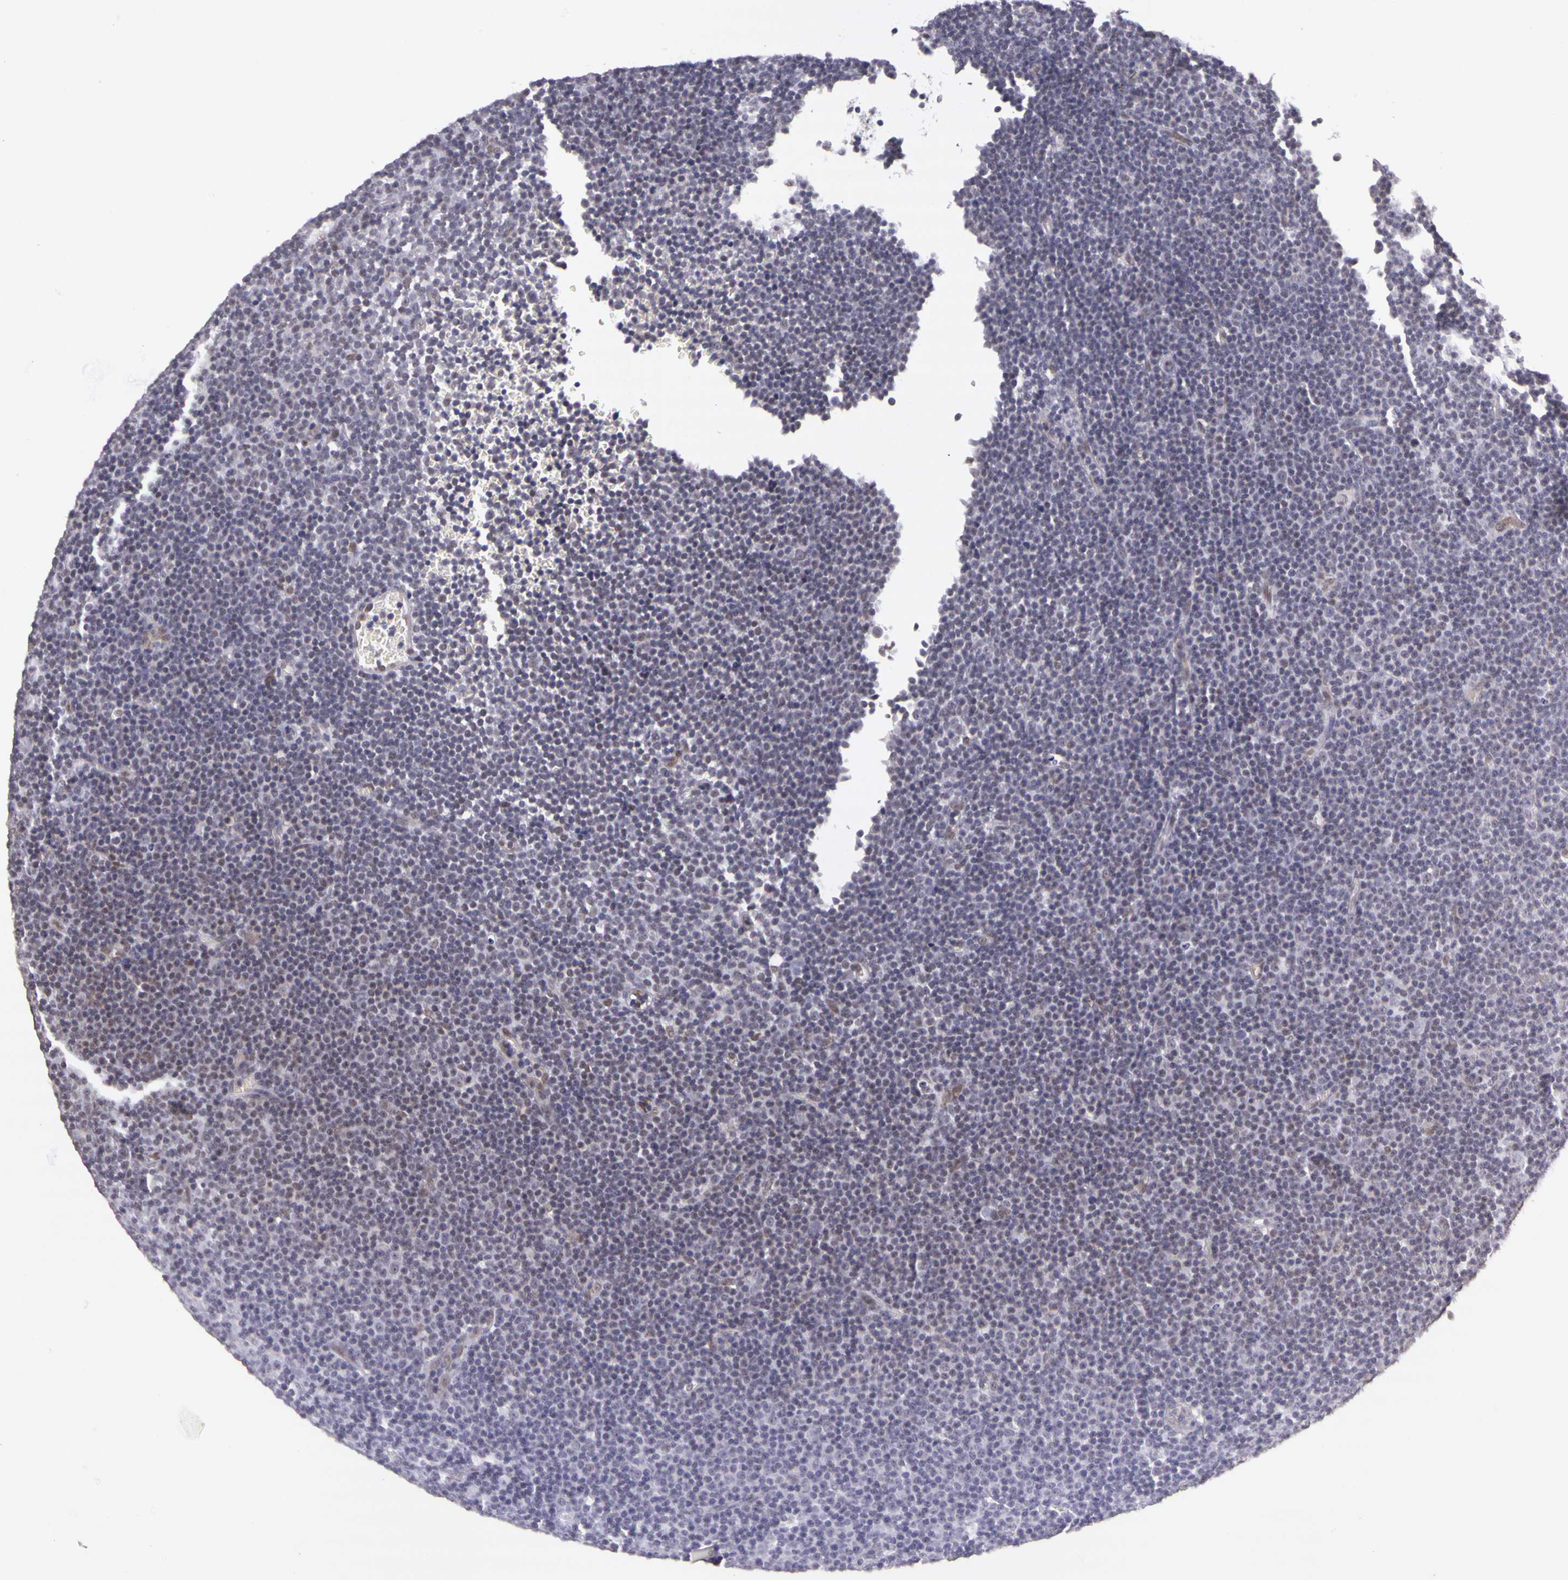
{"staining": {"intensity": "weak", "quantity": "<25%", "location": "nuclear"}, "tissue": "lymphoma", "cell_type": "Tumor cells", "image_type": "cancer", "snomed": [{"axis": "morphology", "description": "Malignant lymphoma, non-Hodgkin's type, Low grade"}, {"axis": "topography", "description": "Lymph node"}], "caption": "Immunohistochemical staining of human lymphoma reveals no significant positivity in tumor cells.", "gene": "WDR13", "patient": {"sex": "male", "age": 57}}